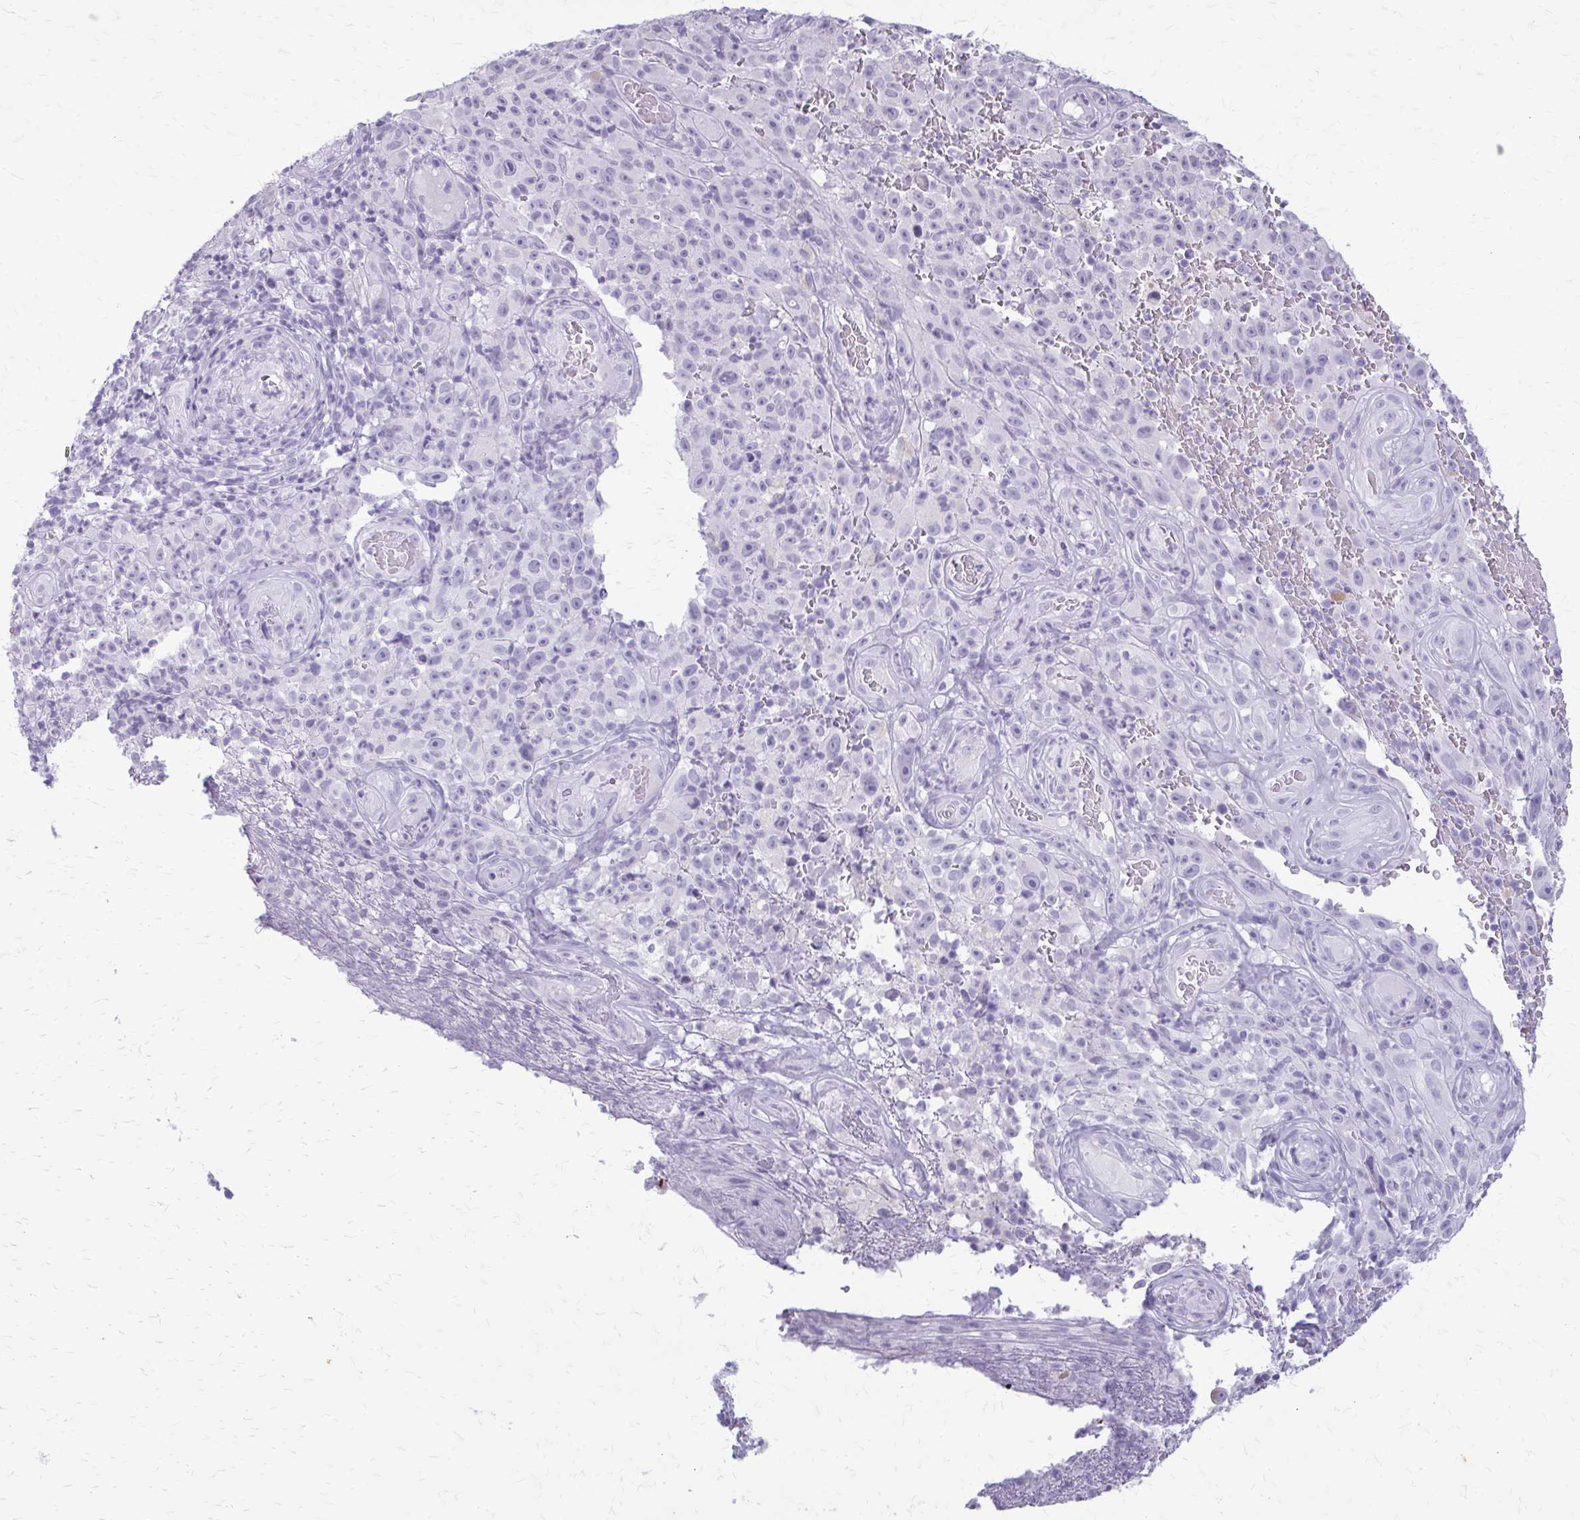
{"staining": {"intensity": "negative", "quantity": "none", "location": "none"}, "tissue": "melanoma", "cell_type": "Tumor cells", "image_type": "cancer", "snomed": [{"axis": "morphology", "description": "Malignant melanoma, NOS"}, {"axis": "topography", "description": "Skin"}], "caption": "Malignant melanoma was stained to show a protein in brown. There is no significant staining in tumor cells.", "gene": "KRT5", "patient": {"sex": "female", "age": 82}}